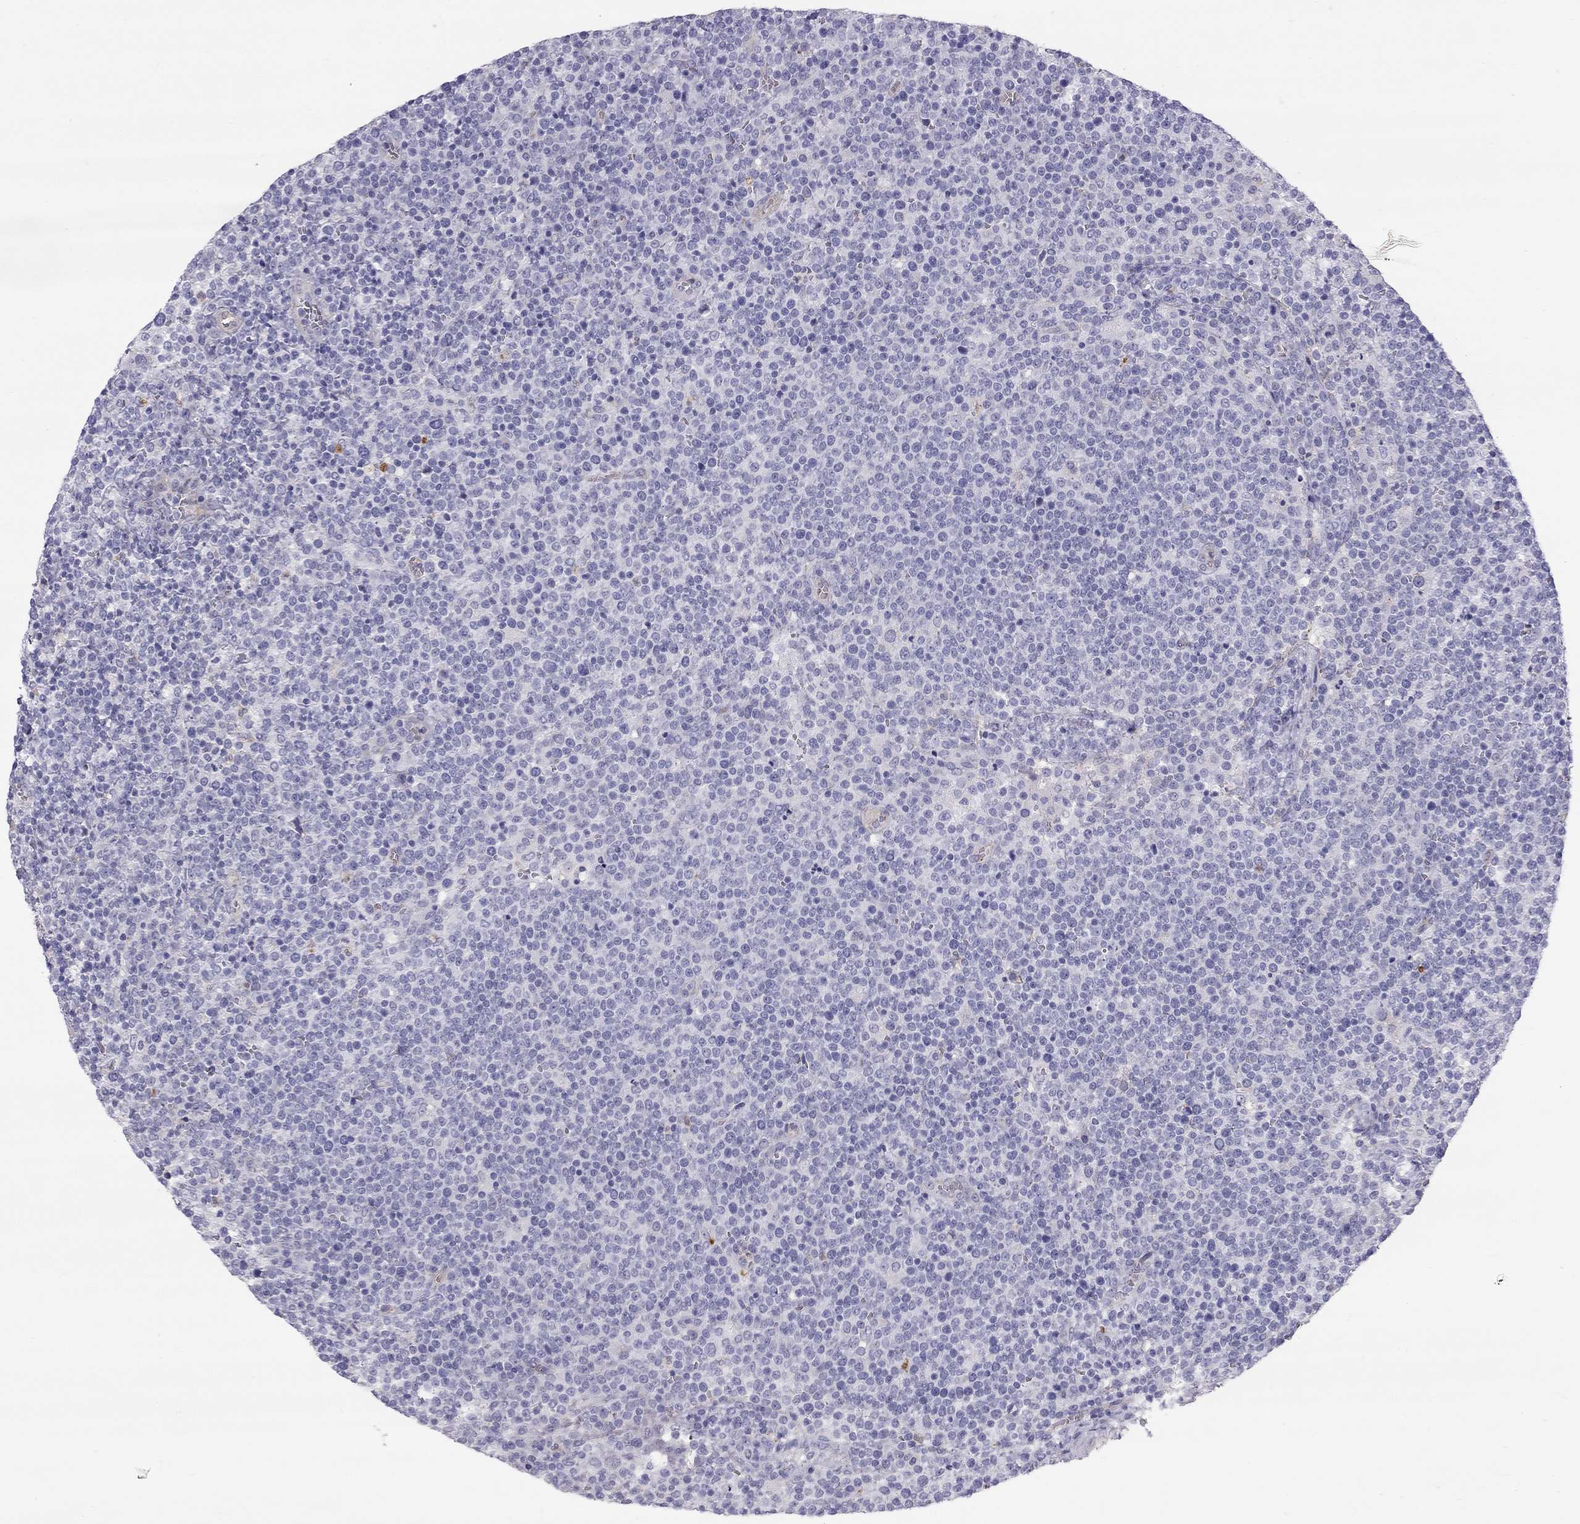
{"staining": {"intensity": "negative", "quantity": "none", "location": "none"}, "tissue": "lymphoma", "cell_type": "Tumor cells", "image_type": "cancer", "snomed": [{"axis": "morphology", "description": "Malignant lymphoma, non-Hodgkin's type, High grade"}, {"axis": "topography", "description": "Lymph node"}], "caption": "Tumor cells are negative for brown protein staining in malignant lymphoma, non-Hodgkin's type (high-grade).", "gene": "TDRD6", "patient": {"sex": "male", "age": 61}}